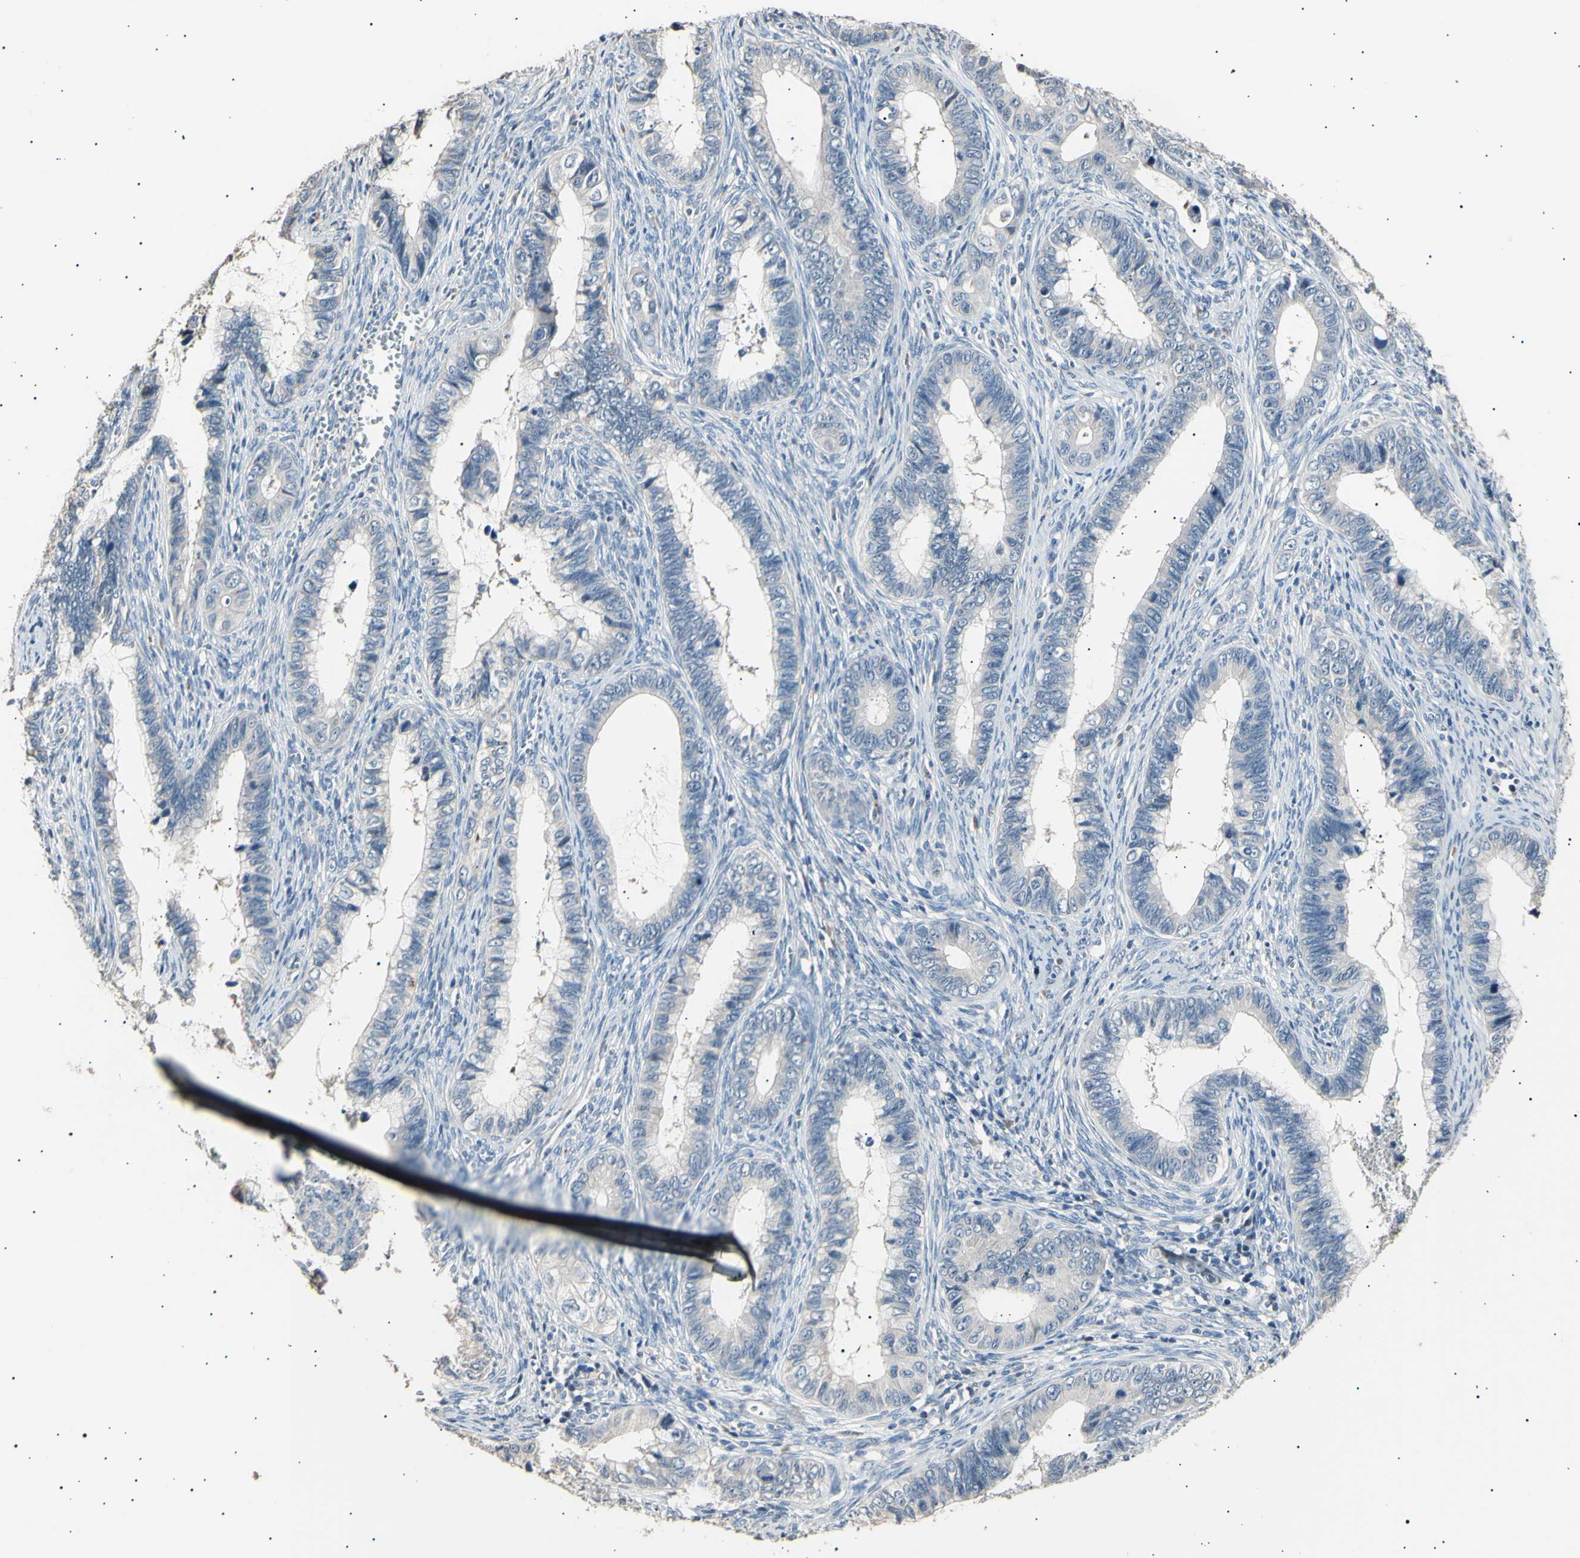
{"staining": {"intensity": "negative", "quantity": "none", "location": "none"}, "tissue": "cervical cancer", "cell_type": "Tumor cells", "image_type": "cancer", "snomed": [{"axis": "morphology", "description": "Adenocarcinoma, NOS"}, {"axis": "topography", "description": "Cervix"}], "caption": "The IHC photomicrograph has no significant expression in tumor cells of cervical cancer tissue.", "gene": "LDLR", "patient": {"sex": "female", "age": 44}}